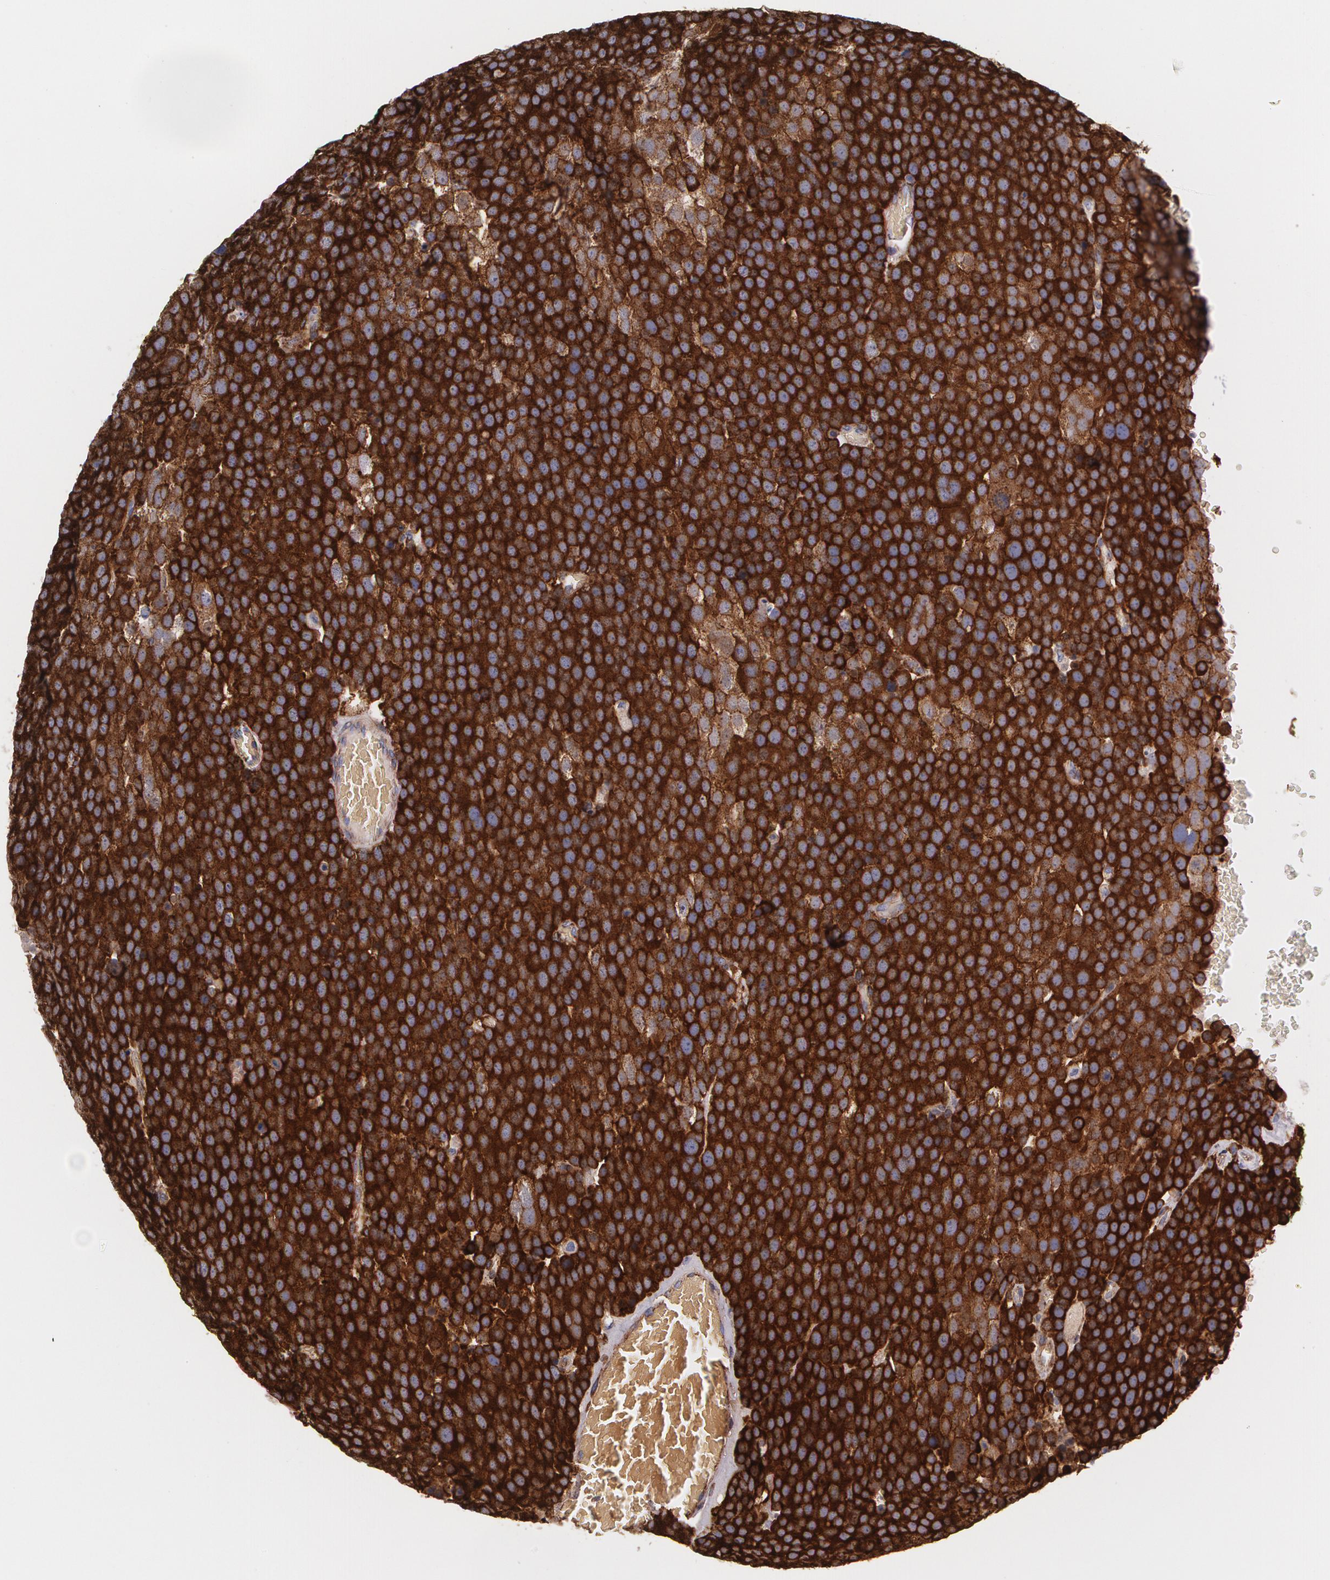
{"staining": {"intensity": "strong", "quantity": ">75%", "location": "cytoplasmic/membranous"}, "tissue": "testis cancer", "cell_type": "Tumor cells", "image_type": "cancer", "snomed": [{"axis": "morphology", "description": "Seminoma, NOS"}, {"axis": "topography", "description": "Testis"}], "caption": "Protein expression analysis of human testis cancer (seminoma) reveals strong cytoplasmic/membranous expression in about >75% of tumor cells.", "gene": "TJP1", "patient": {"sex": "male", "age": 71}}